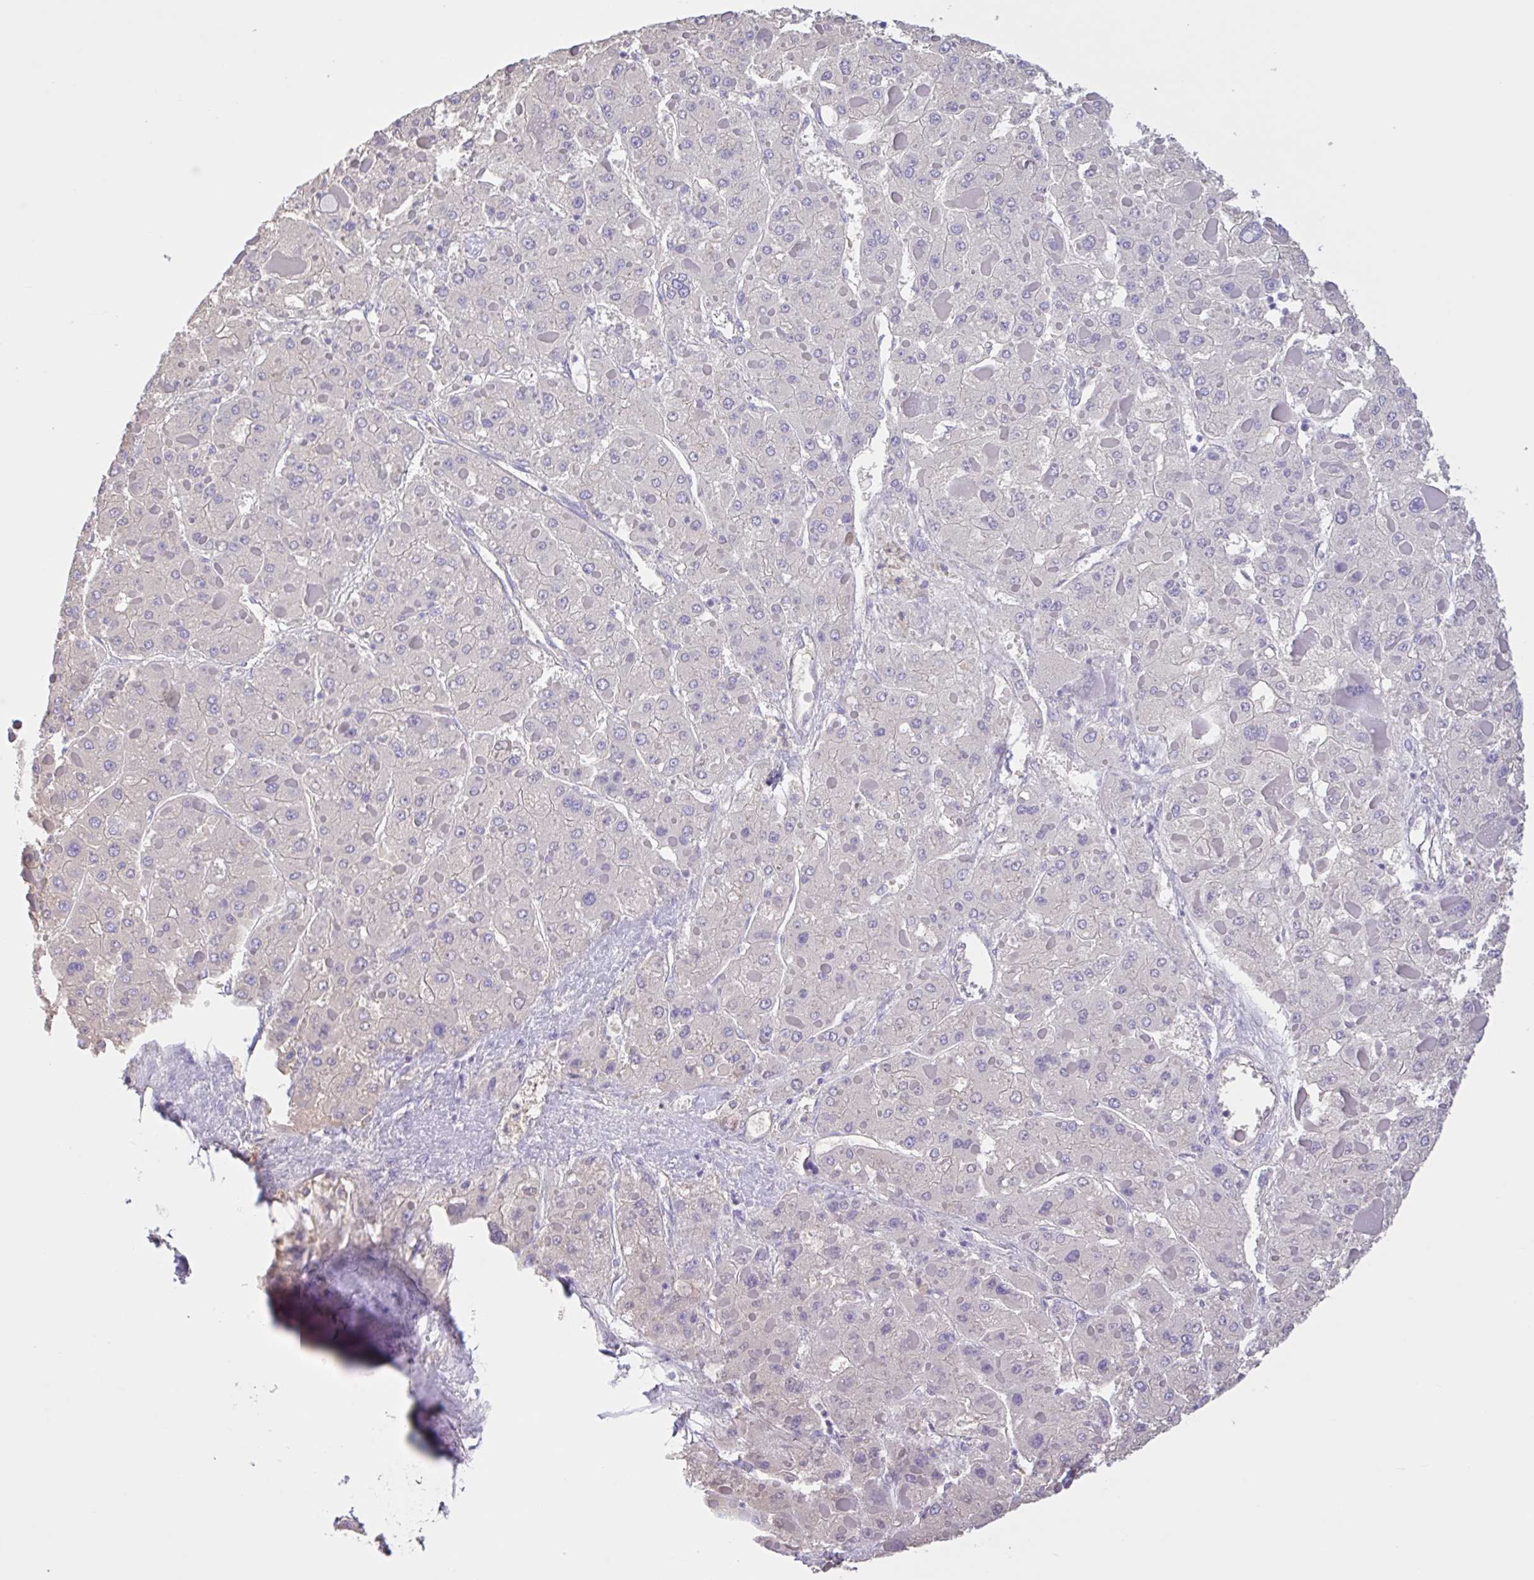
{"staining": {"intensity": "negative", "quantity": "none", "location": "none"}, "tissue": "liver cancer", "cell_type": "Tumor cells", "image_type": "cancer", "snomed": [{"axis": "morphology", "description": "Carcinoma, Hepatocellular, NOS"}, {"axis": "topography", "description": "Liver"}], "caption": "IHC histopathology image of neoplastic tissue: human liver cancer (hepatocellular carcinoma) stained with DAB demonstrates no significant protein expression in tumor cells.", "gene": "LARGE2", "patient": {"sex": "female", "age": 73}}